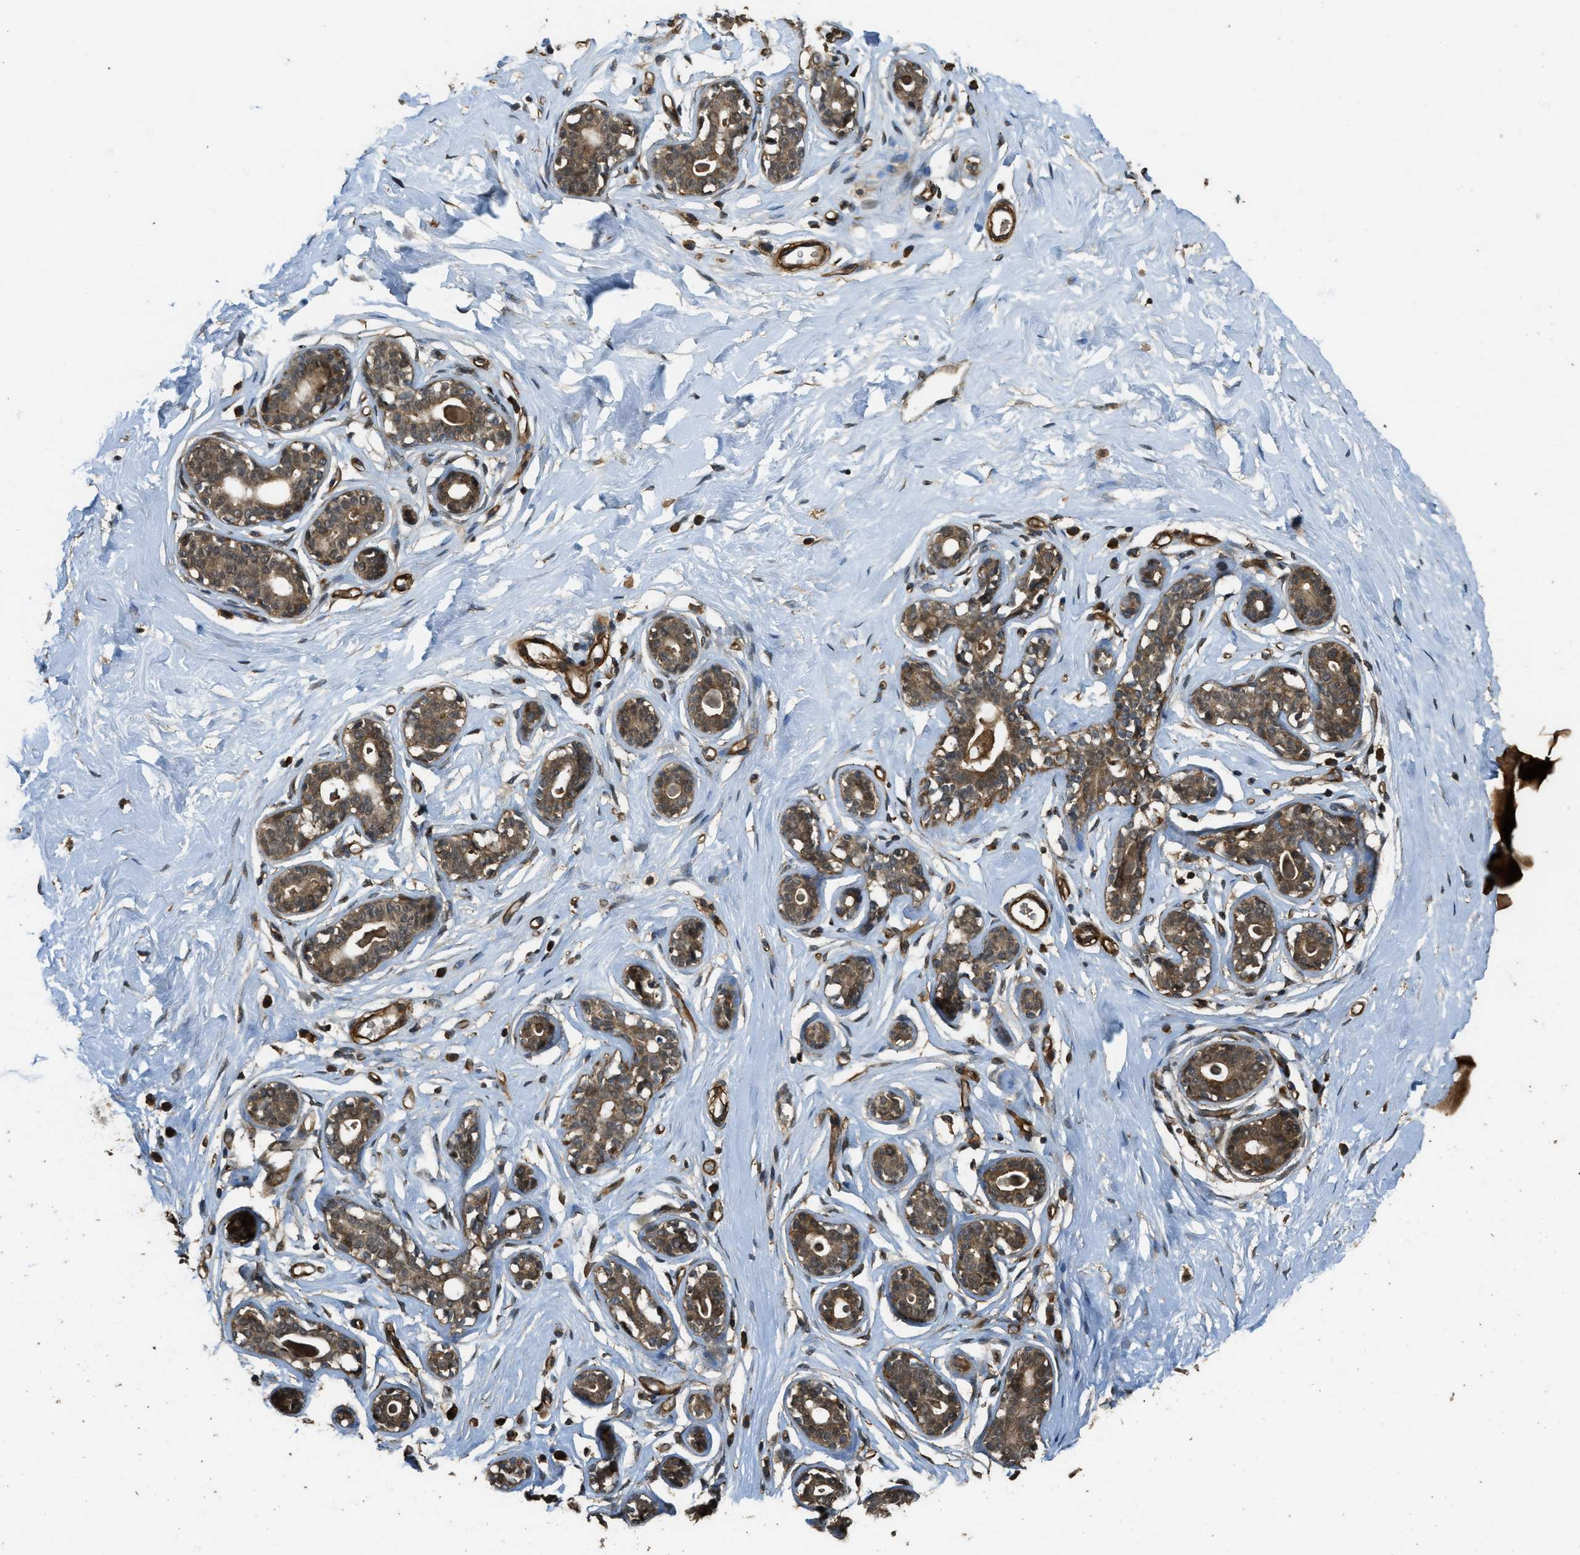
{"staining": {"intensity": "moderate", "quantity": ">75%", "location": "cytoplasmic/membranous,nuclear"}, "tissue": "breast", "cell_type": "Adipocytes", "image_type": "normal", "snomed": [{"axis": "morphology", "description": "Normal tissue, NOS"}, {"axis": "topography", "description": "Breast"}], "caption": "About >75% of adipocytes in unremarkable human breast exhibit moderate cytoplasmic/membranous,nuclear protein staining as visualized by brown immunohistochemical staining.", "gene": "PPP6R3", "patient": {"sex": "female", "age": 23}}